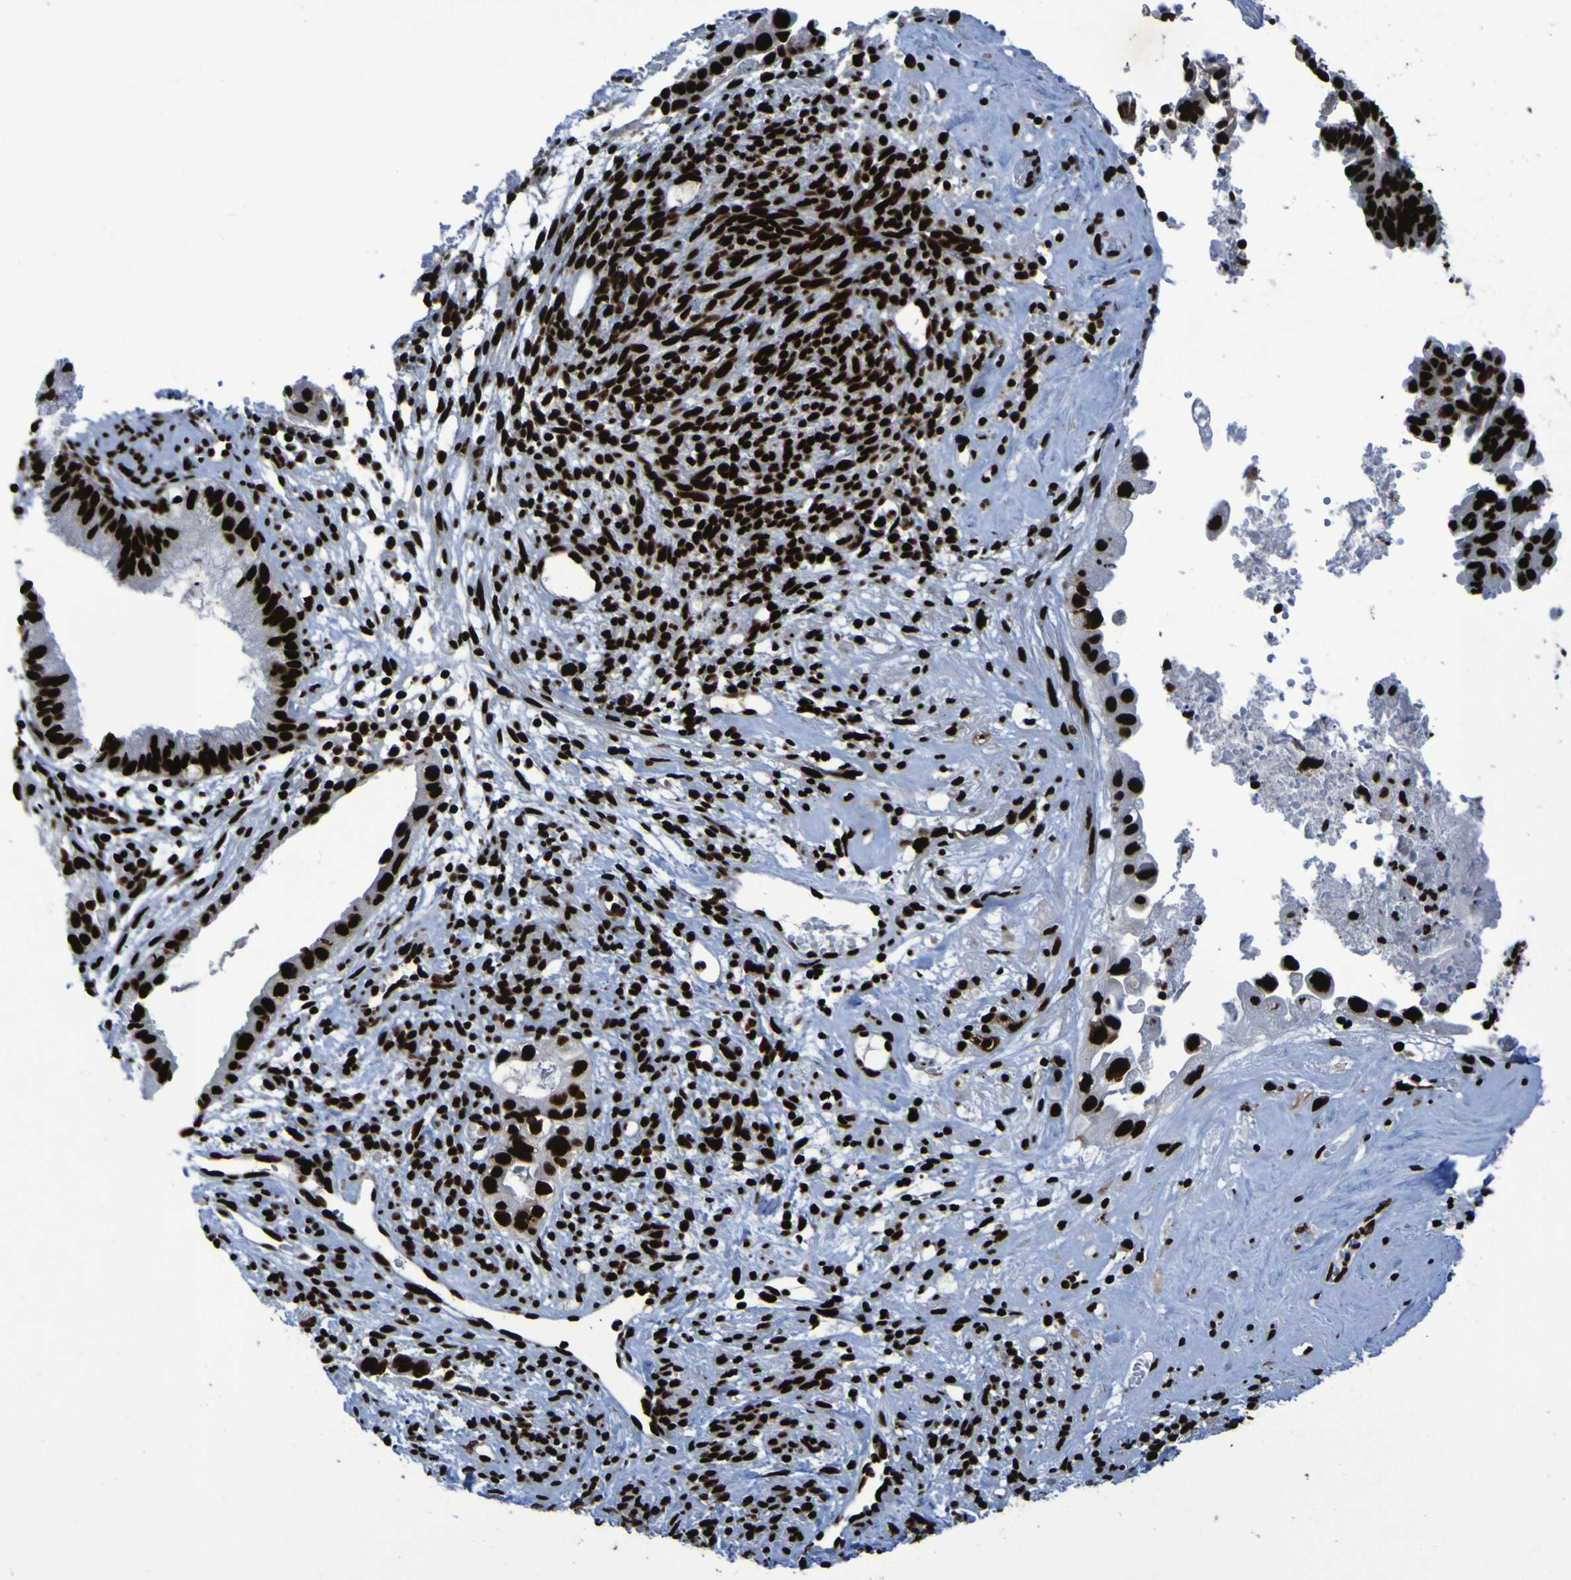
{"staining": {"intensity": "strong", "quantity": ">75%", "location": "nuclear"}, "tissue": "cervical cancer", "cell_type": "Tumor cells", "image_type": "cancer", "snomed": [{"axis": "morphology", "description": "Normal tissue, NOS"}, {"axis": "morphology", "description": "Adenocarcinoma, NOS"}, {"axis": "topography", "description": "Cervix"}, {"axis": "topography", "description": "Endometrium"}], "caption": "About >75% of tumor cells in human cervical cancer (adenocarcinoma) show strong nuclear protein expression as visualized by brown immunohistochemical staining.", "gene": "NPM1", "patient": {"sex": "female", "age": 86}}